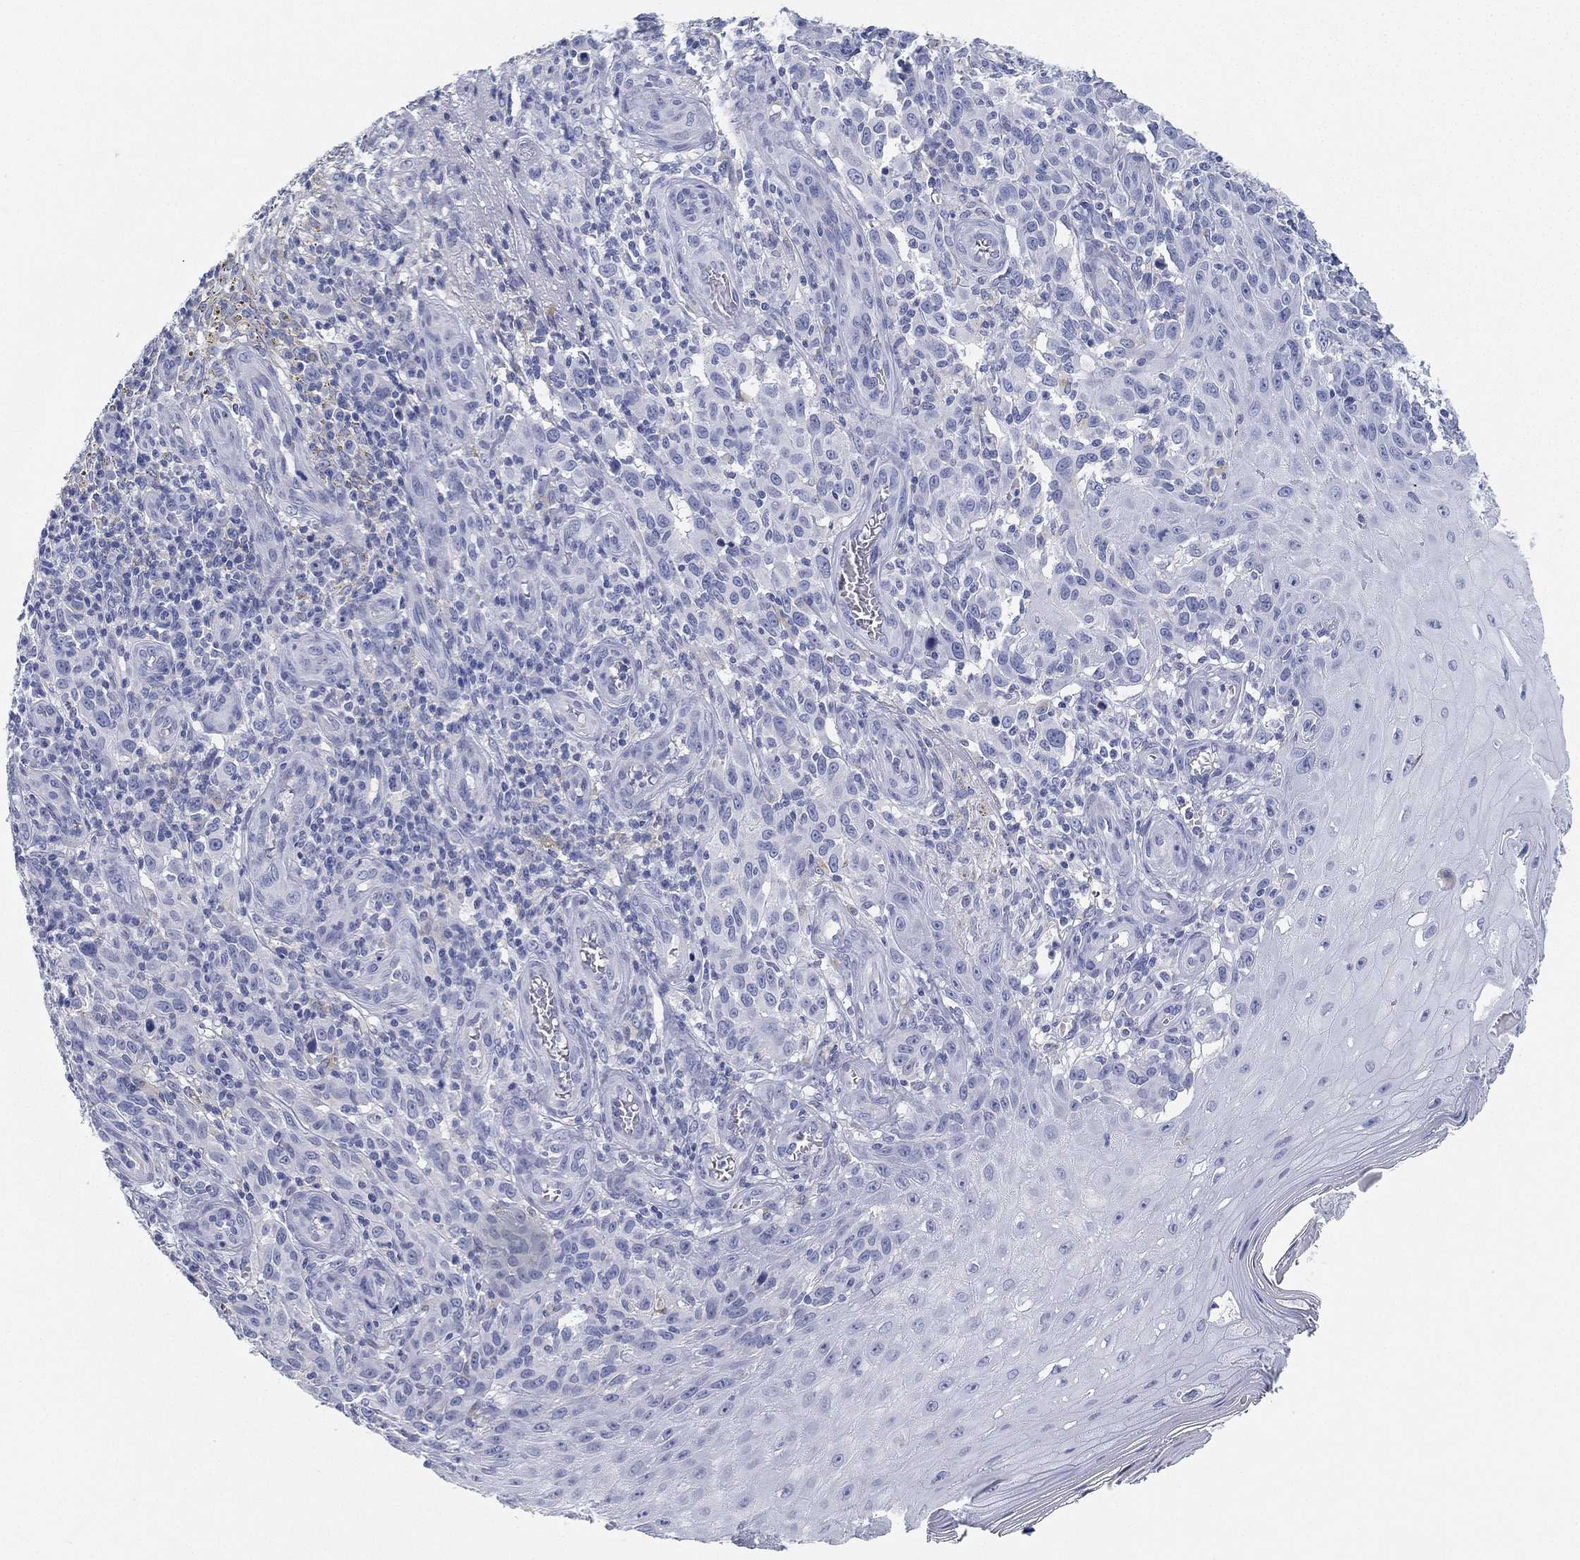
{"staining": {"intensity": "negative", "quantity": "none", "location": "none"}, "tissue": "melanoma", "cell_type": "Tumor cells", "image_type": "cancer", "snomed": [{"axis": "morphology", "description": "Malignant melanoma, NOS"}, {"axis": "topography", "description": "Skin"}], "caption": "Immunohistochemistry histopathology image of neoplastic tissue: human melanoma stained with DAB (3,3'-diaminobenzidine) demonstrates no significant protein staining in tumor cells.", "gene": "GPR61", "patient": {"sex": "female", "age": 53}}